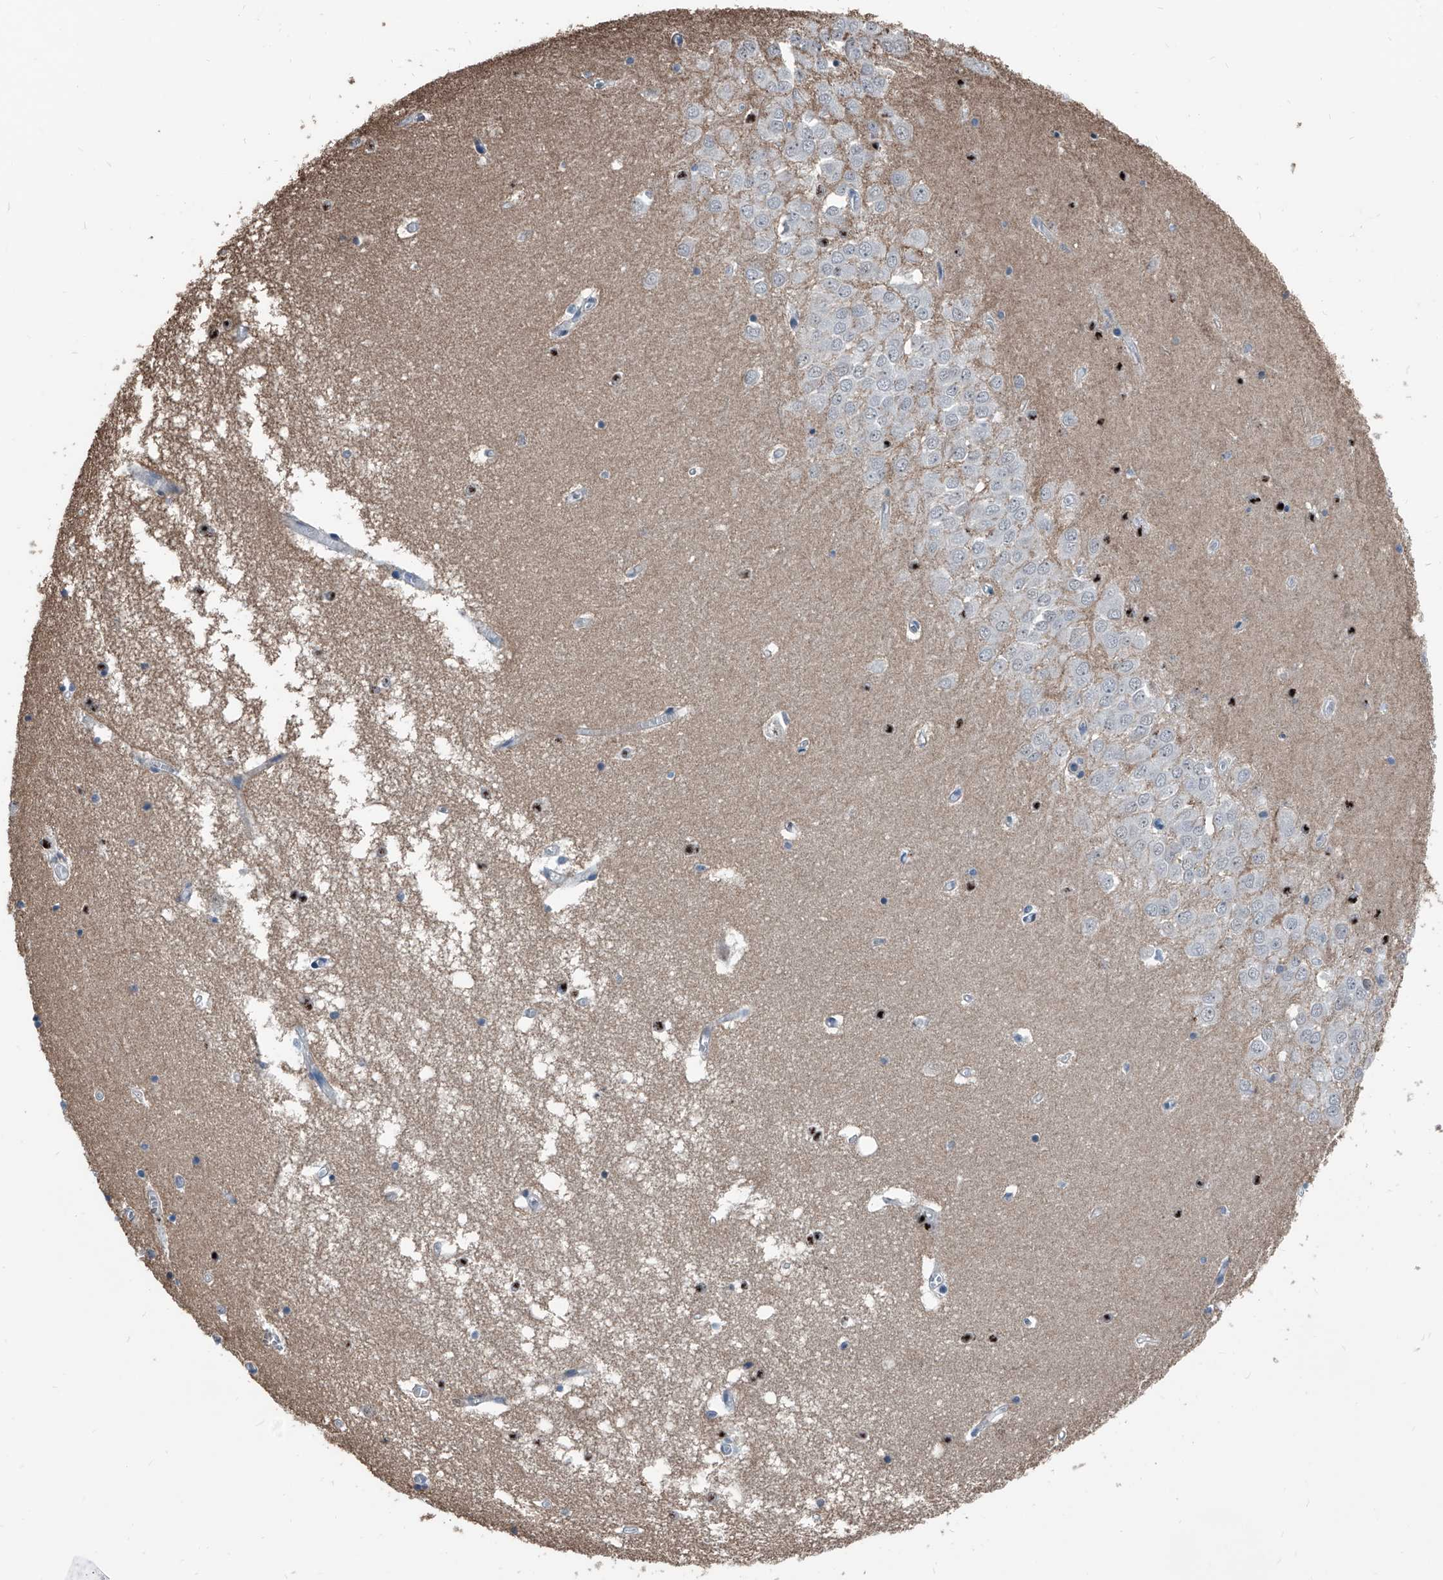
{"staining": {"intensity": "strong", "quantity": "<25%", "location": "nuclear"}, "tissue": "hippocampus", "cell_type": "Glial cells", "image_type": "normal", "snomed": [{"axis": "morphology", "description": "Normal tissue, NOS"}, {"axis": "topography", "description": "Hippocampus"}], "caption": "Approximately <25% of glial cells in normal human hippocampus demonstrate strong nuclear protein expression as visualized by brown immunohistochemical staining.", "gene": "MEN1", "patient": {"sex": "male", "age": 70}}